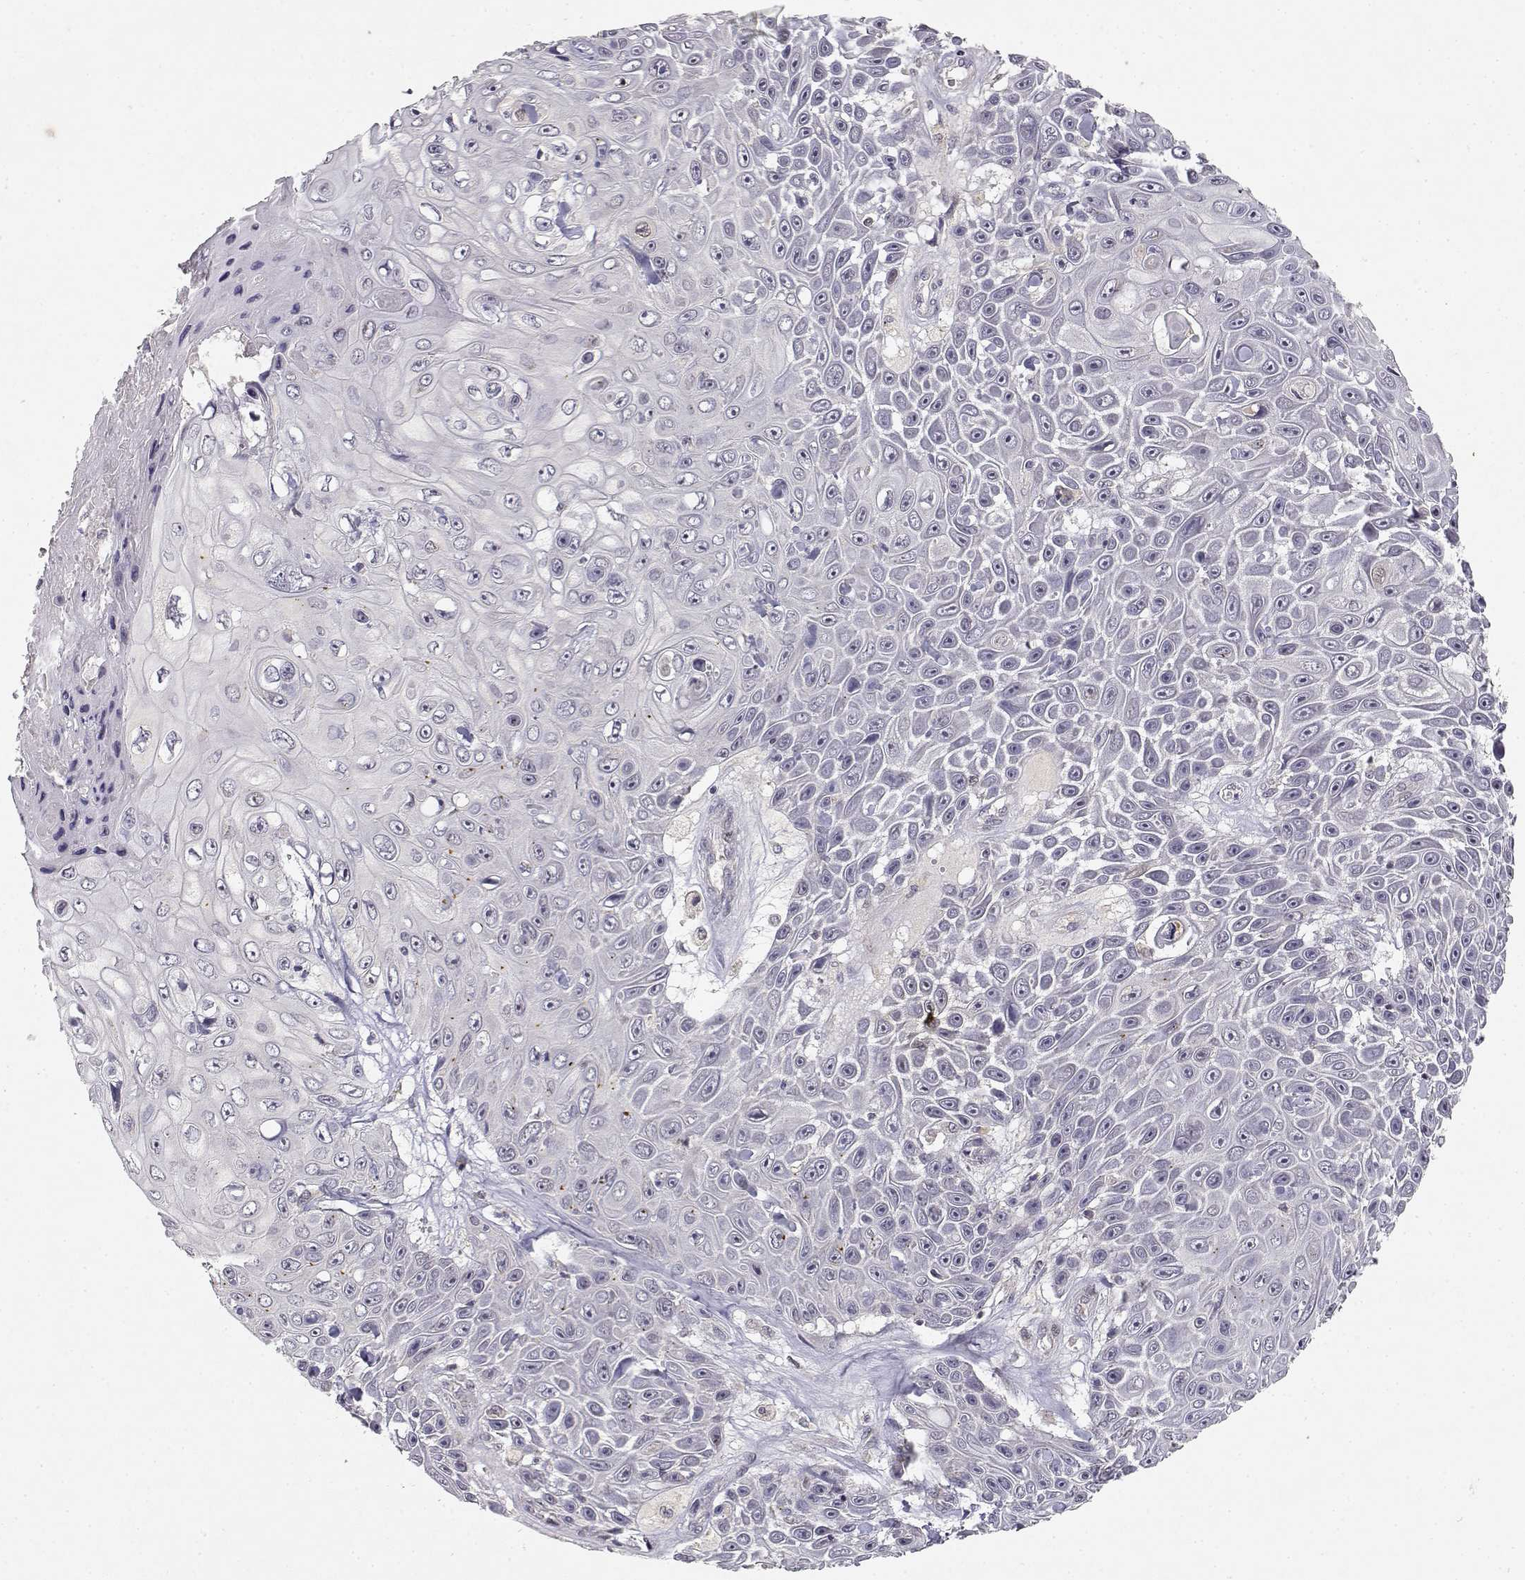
{"staining": {"intensity": "negative", "quantity": "none", "location": "none"}, "tissue": "skin cancer", "cell_type": "Tumor cells", "image_type": "cancer", "snomed": [{"axis": "morphology", "description": "Squamous cell carcinoma, NOS"}, {"axis": "topography", "description": "Skin"}], "caption": "This is an immunohistochemistry photomicrograph of skin cancer (squamous cell carcinoma). There is no positivity in tumor cells.", "gene": "RAD51", "patient": {"sex": "male", "age": 82}}